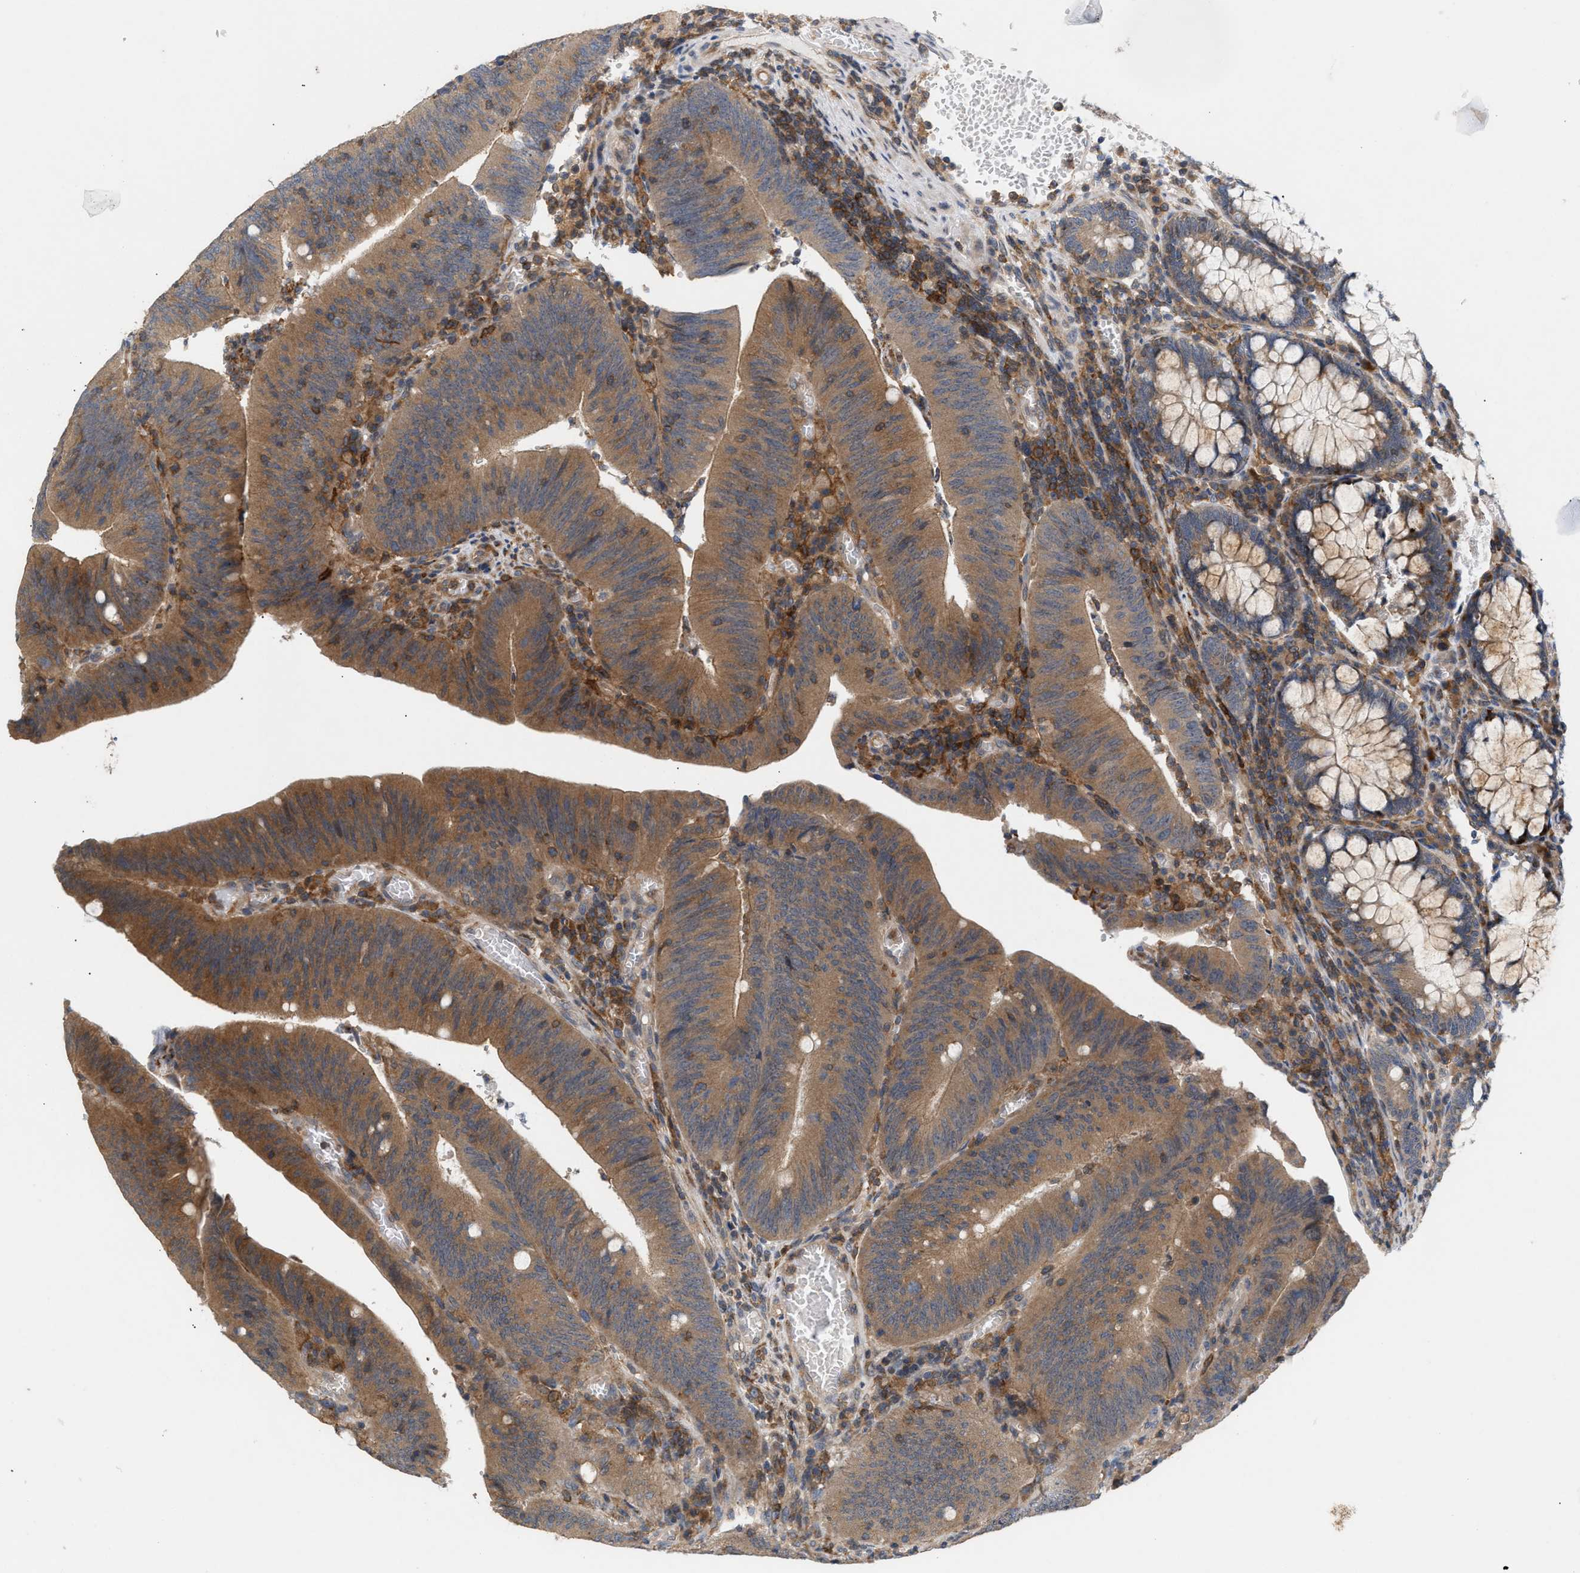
{"staining": {"intensity": "moderate", "quantity": ">75%", "location": "cytoplasmic/membranous"}, "tissue": "colorectal cancer", "cell_type": "Tumor cells", "image_type": "cancer", "snomed": [{"axis": "morphology", "description": "Normal tissue, NOS"}, {"axis": "morphology", "description": "Adenocarcinoma, NOS"}, {"axis": "topography", "description": "Rectum"}], "caption": "IHC staining of colorectal cancer, which displays medium levels of moderate cytoplasmic/membranous expression in approximately >75% of tumor cells indicating moderate cytoplasmic/membranous protein staining. The staining was performed using DAB (brown) for protein detection and nuclei were counterstained in hematoxylin (blue).", "gene": "DBNL", "patient": {"sex": "female", "age": 66}}